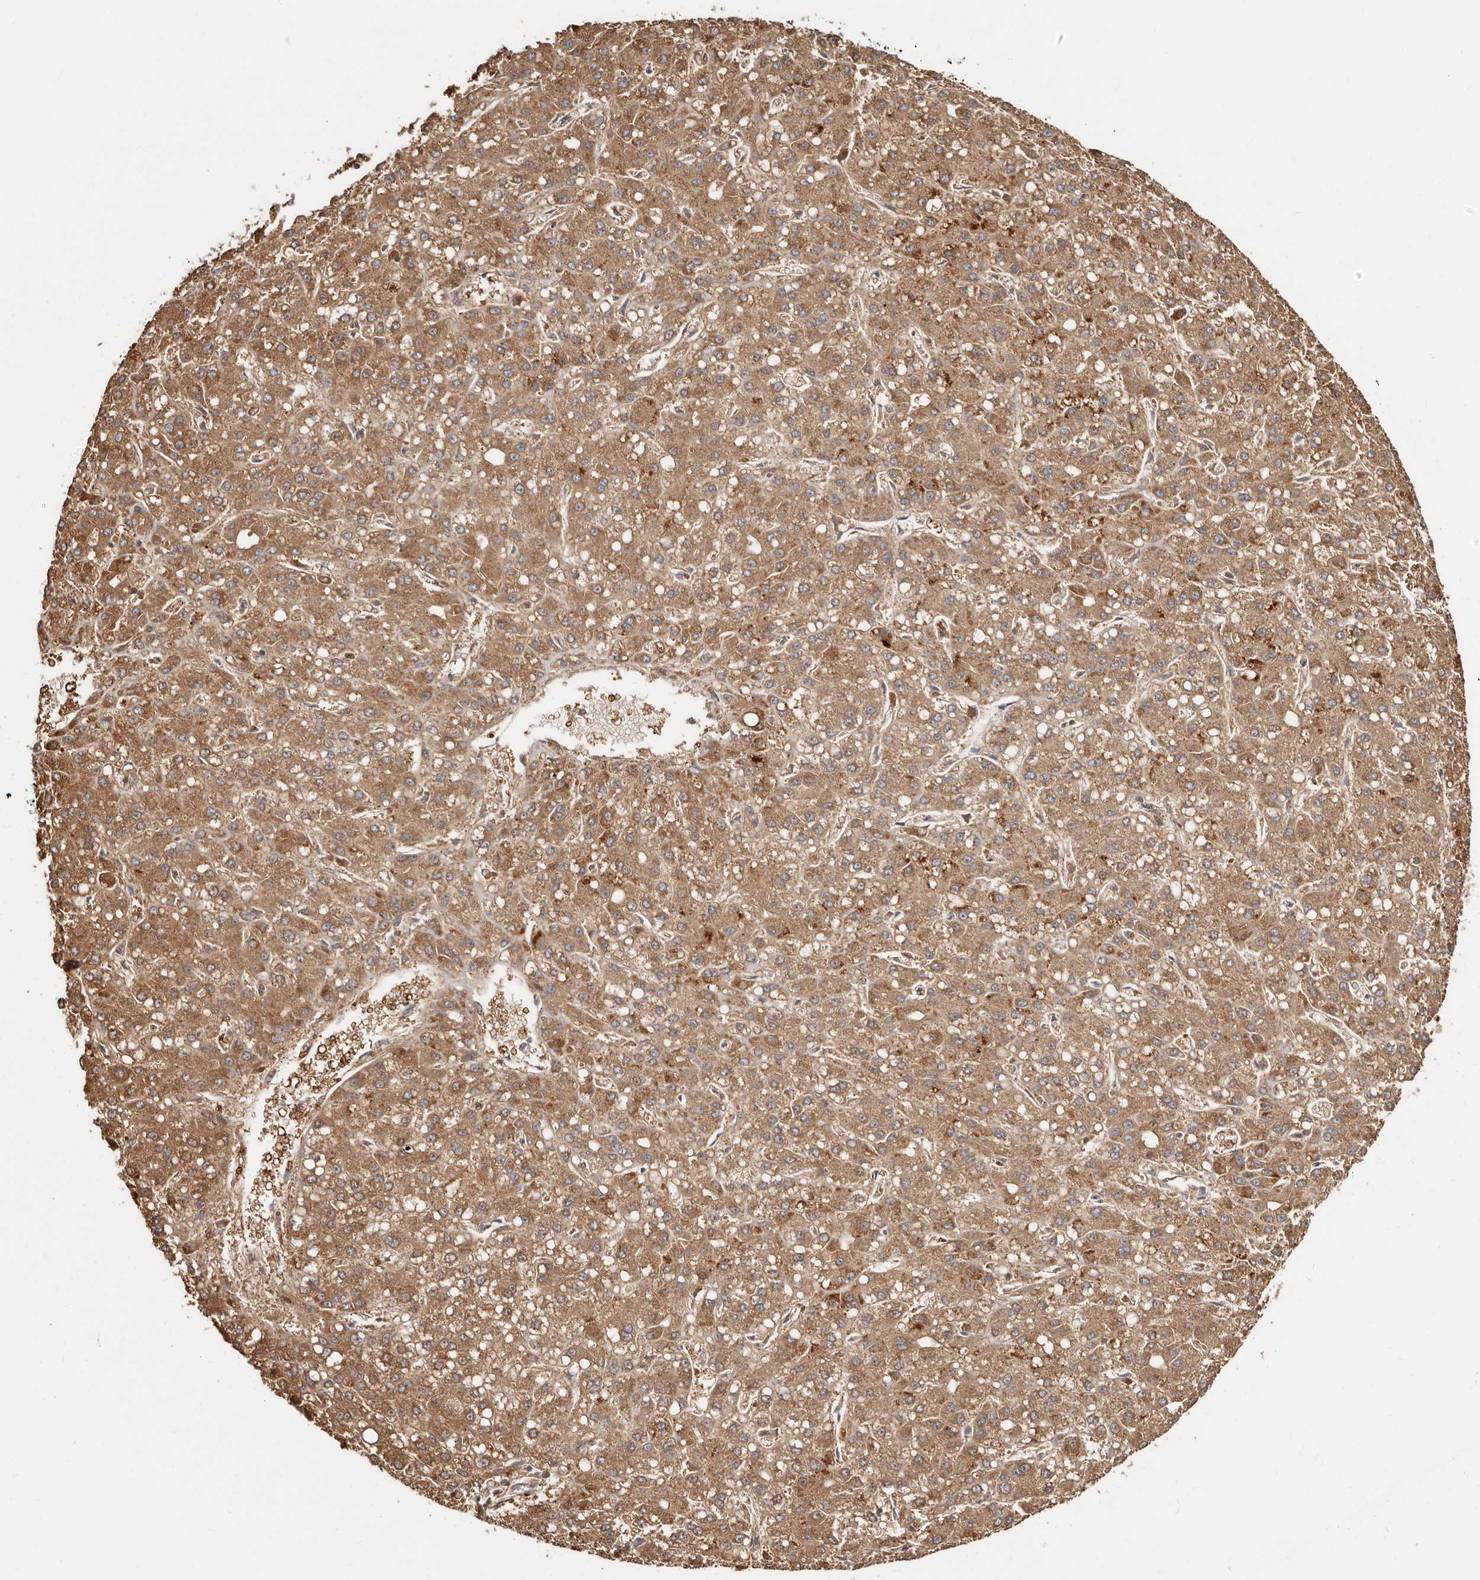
{"staining": {"intensity": "moderate", "quantity": ">75%", "location": "cytoplasmic/membranous"}, "tissue": "liver cancer", "cell_type": "Tumor cells", "image_type": "cancer", "snomed": [{"axis": "morphology", "description": "Carcinoma, Hepatocellular, NOS"}, {"axis": "topography", "description": "Liver"}], "caption": "There is medium levels of moderate cytoplasmic/membranous staining in tumor cells of liver cancer, as demonstrated by immunohistochemical staining (brown color).", "gene": "BAIAP2L1", "patient": {"sex": "male", "age": 67}}